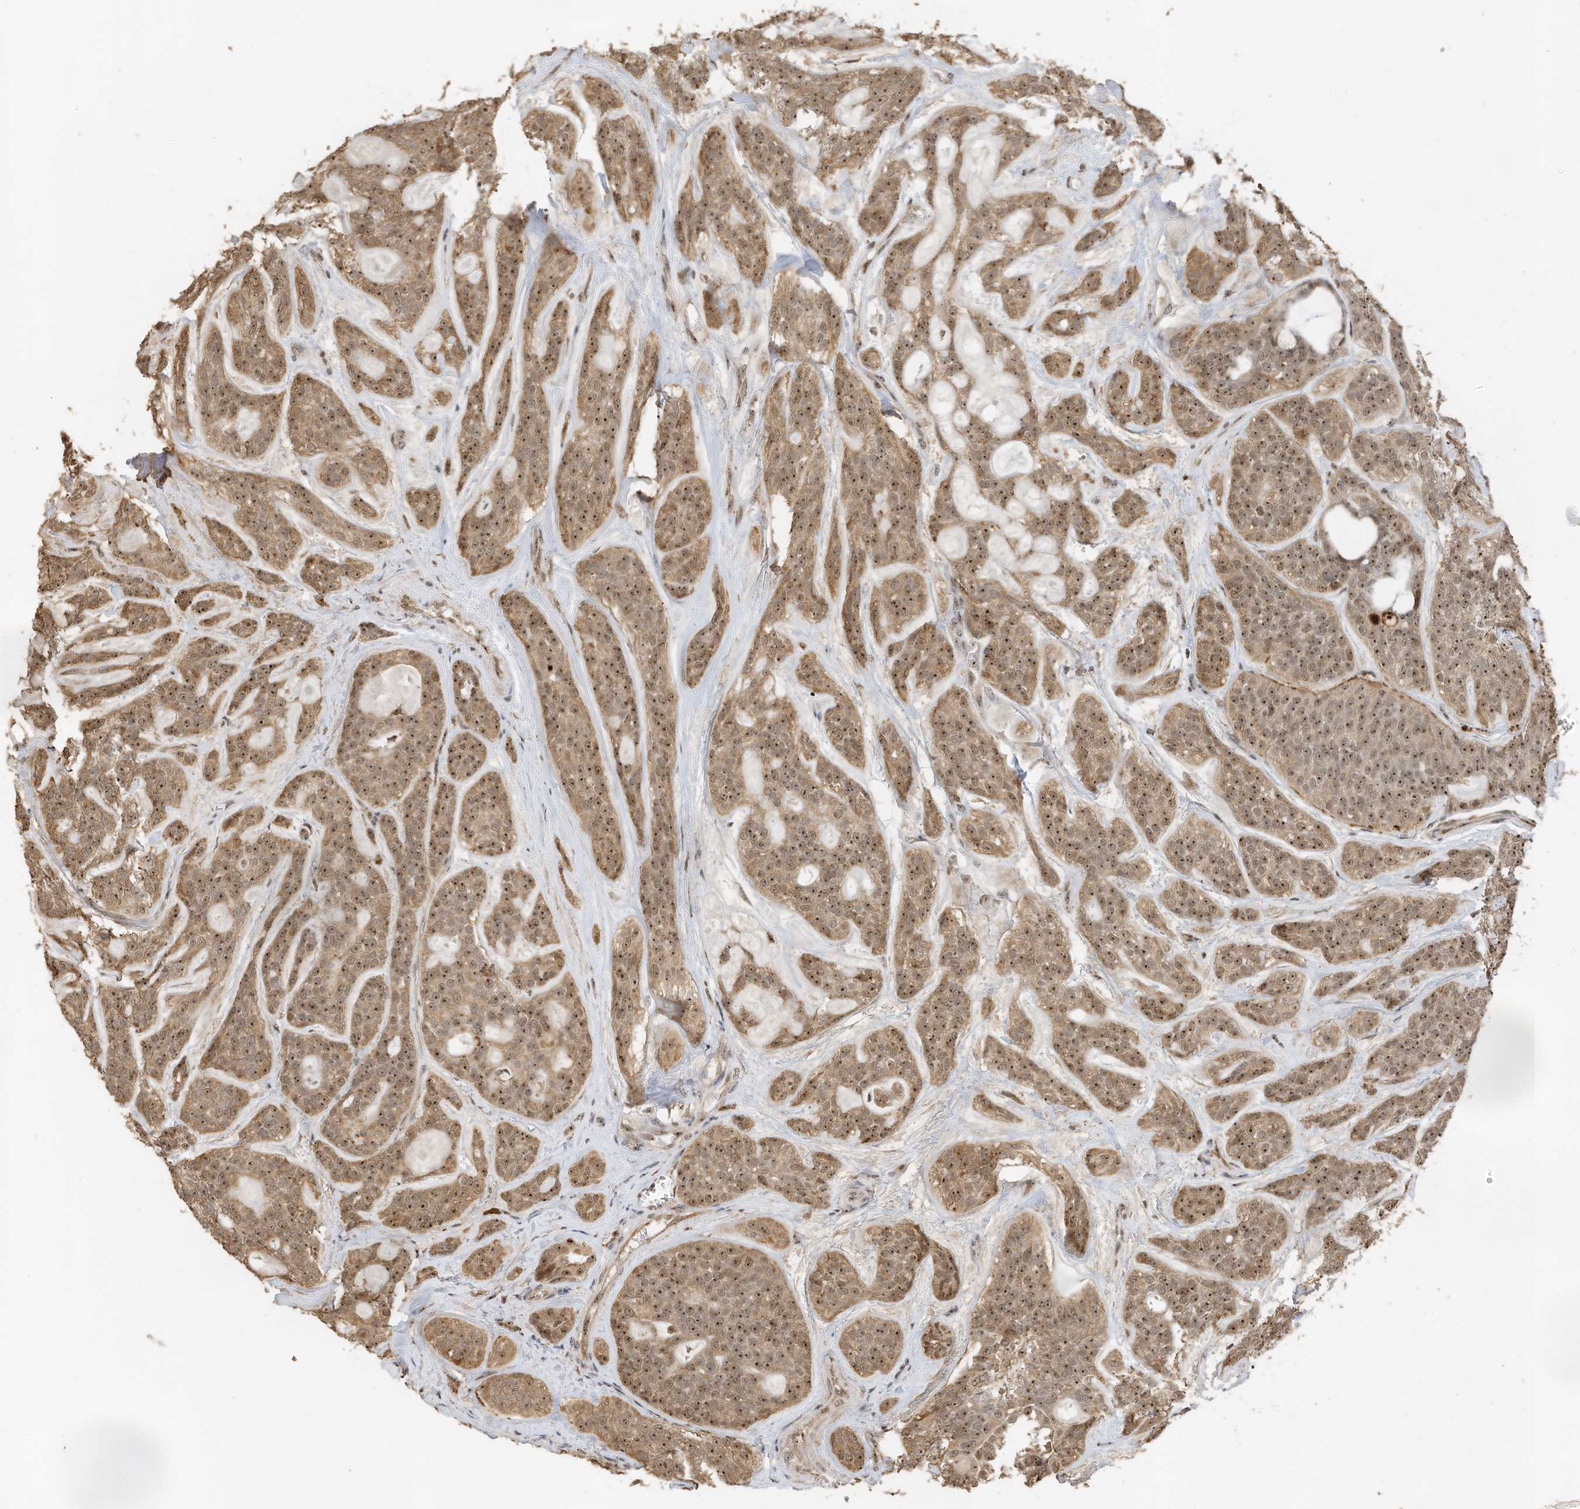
{"staining": {"intensity": "moderate", "quantity": ">75%", "location": "cytoplasmic/membranous,nuclear"}, "tissue": "head and neck cancer", "cell_type": "Tumor cells", "image_type": "cancer", "snomed": [{"axis": "morphology", "description": "Adenocarcinoma, NOS"}, {"axis": "topography", "description": "Head-Neck"}], "caption": "Adenocarcinoma (head and neck) stained with immunohistochemistry (IHC) displays moderate cytoplasmic/membranous and nuclear staining in approximately >75% of tumor cells.", "gene": "ERLEC1", "patient": {"sex": "male", "age": 66}}